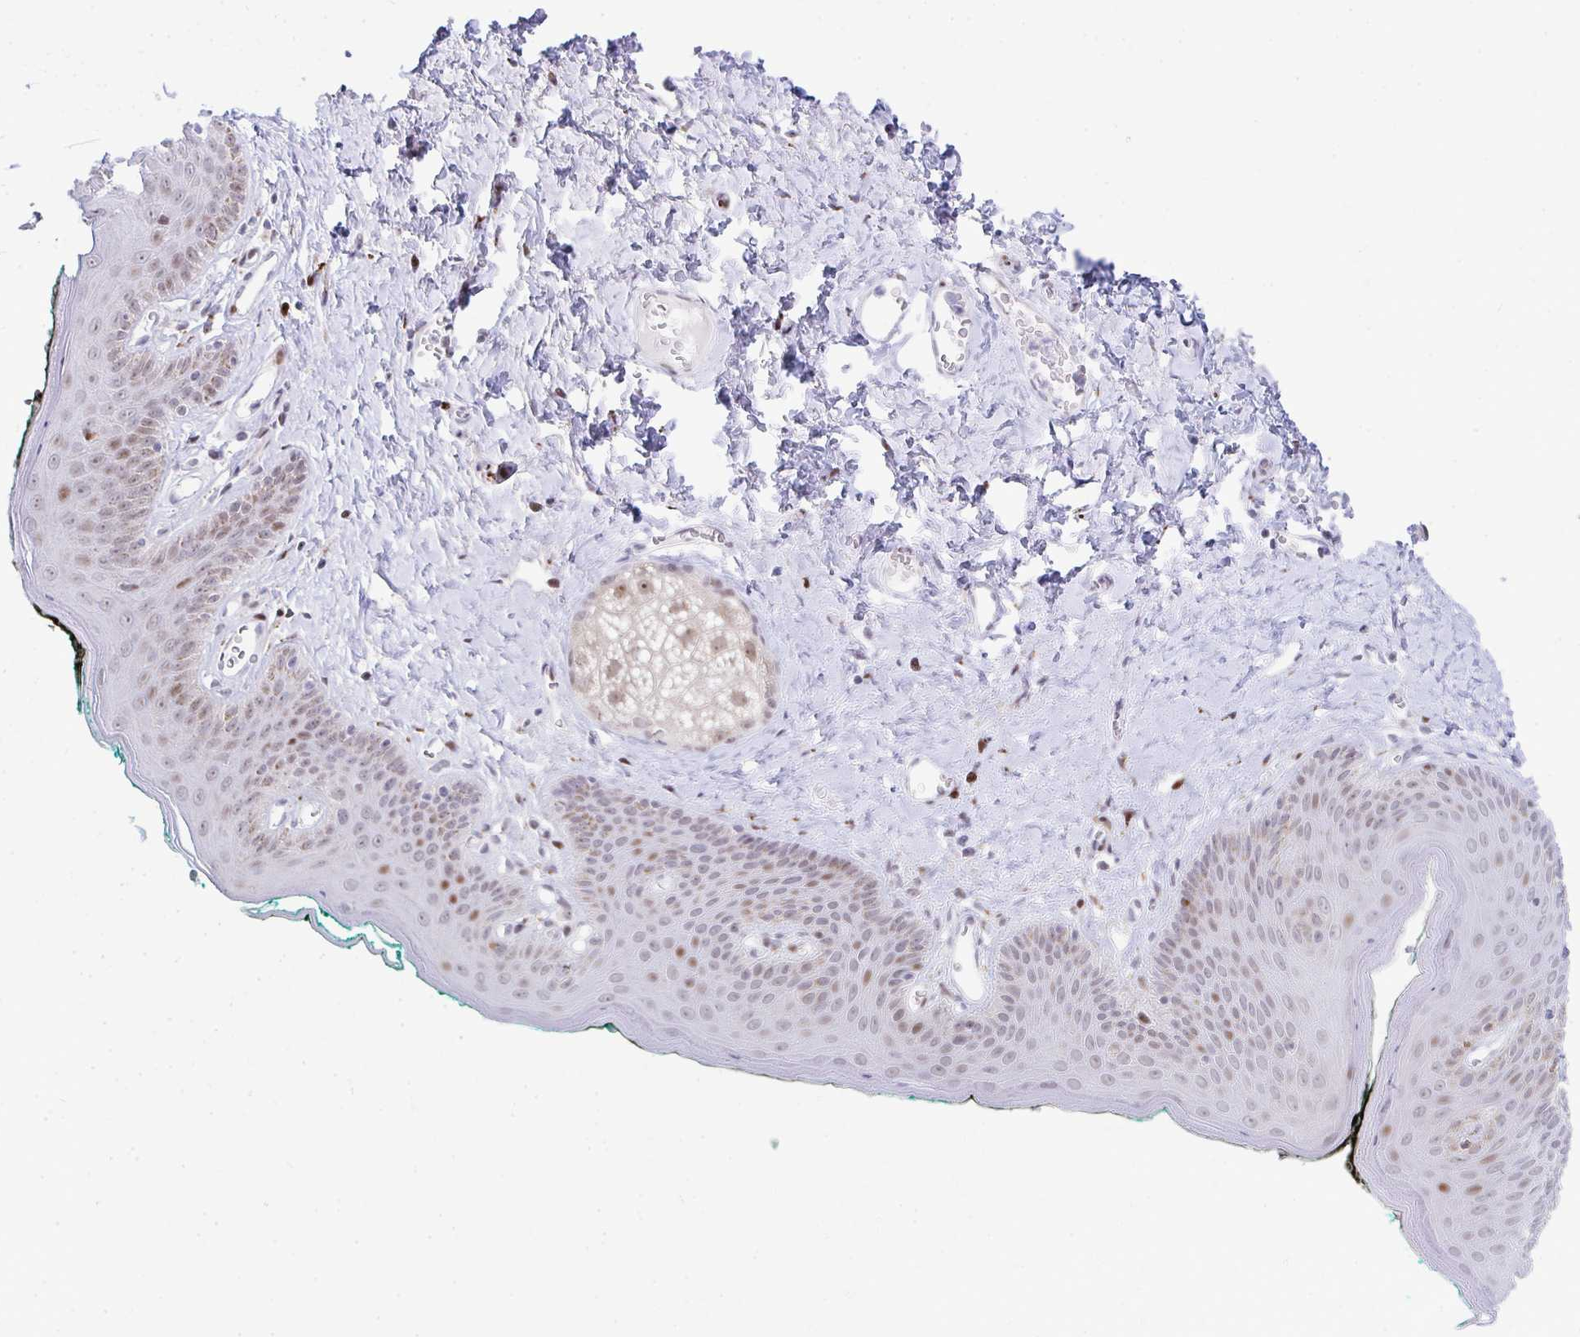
{"staining": {"intensity": "strong", "quantity": "25%-75%", "location": "nuclear"}, "tissue": "skin", "cell_type": "Epidermal cells", "image_type": "normal", "snomed": [{"axis": "morphology", "description": "Normal tissue, NOS"}, {"axis": "topography", "description": "Vulva"}, {"axis": "topography", "description": "Peripheral nerve tissue"}], "caption": "Protein expression analysis of benign skin reveals strong nuclear staining in approximately 25%-75% of epidermal cells. The staining is performed using DAB brown chromogen to label protein expression. The nuclei are counter-stained blue using hematoxylin.", "gene": "GLDN", "patient": {"sex": "female", "age": 66}}